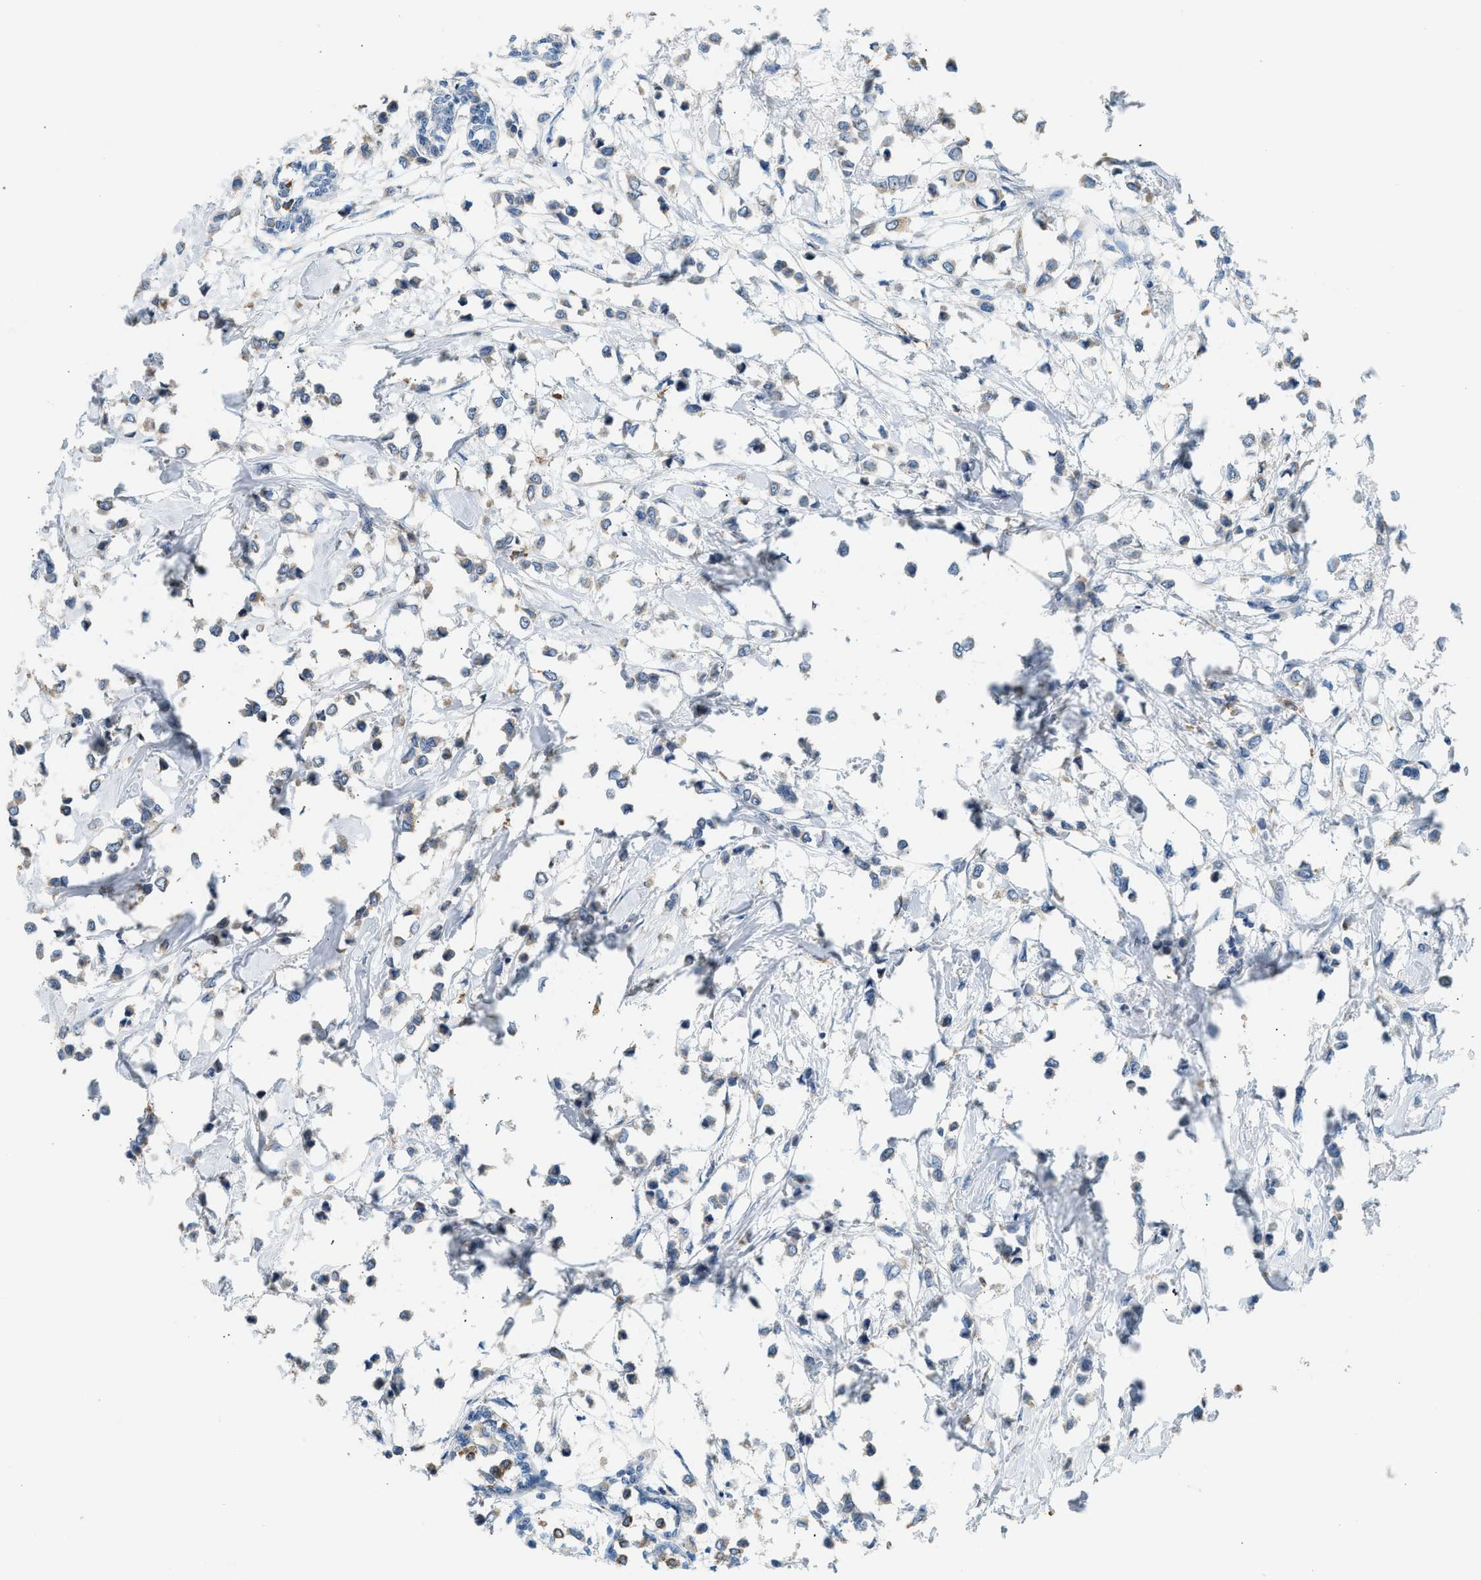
{"staining": {"intensity": "weak", "quantity": "25%-75%", "location": "cytoplasmic/membranous"}, "tissue": "breast cancer", "cell_type": "Tumor cells", "image_type": "cancer", "snomed": [{"axis": "morphology", "description": "Lobular carcinoma"}, {"axis": "topography", "description": "Breast"}], "caption": "Tumor cells display weak cytoplasmic/membranous expression in about 25%-75% of cells in breast cancer (lobular carcinoma).", "gene": "CTSB", "patient": {"sex": "female", "age": 51}}